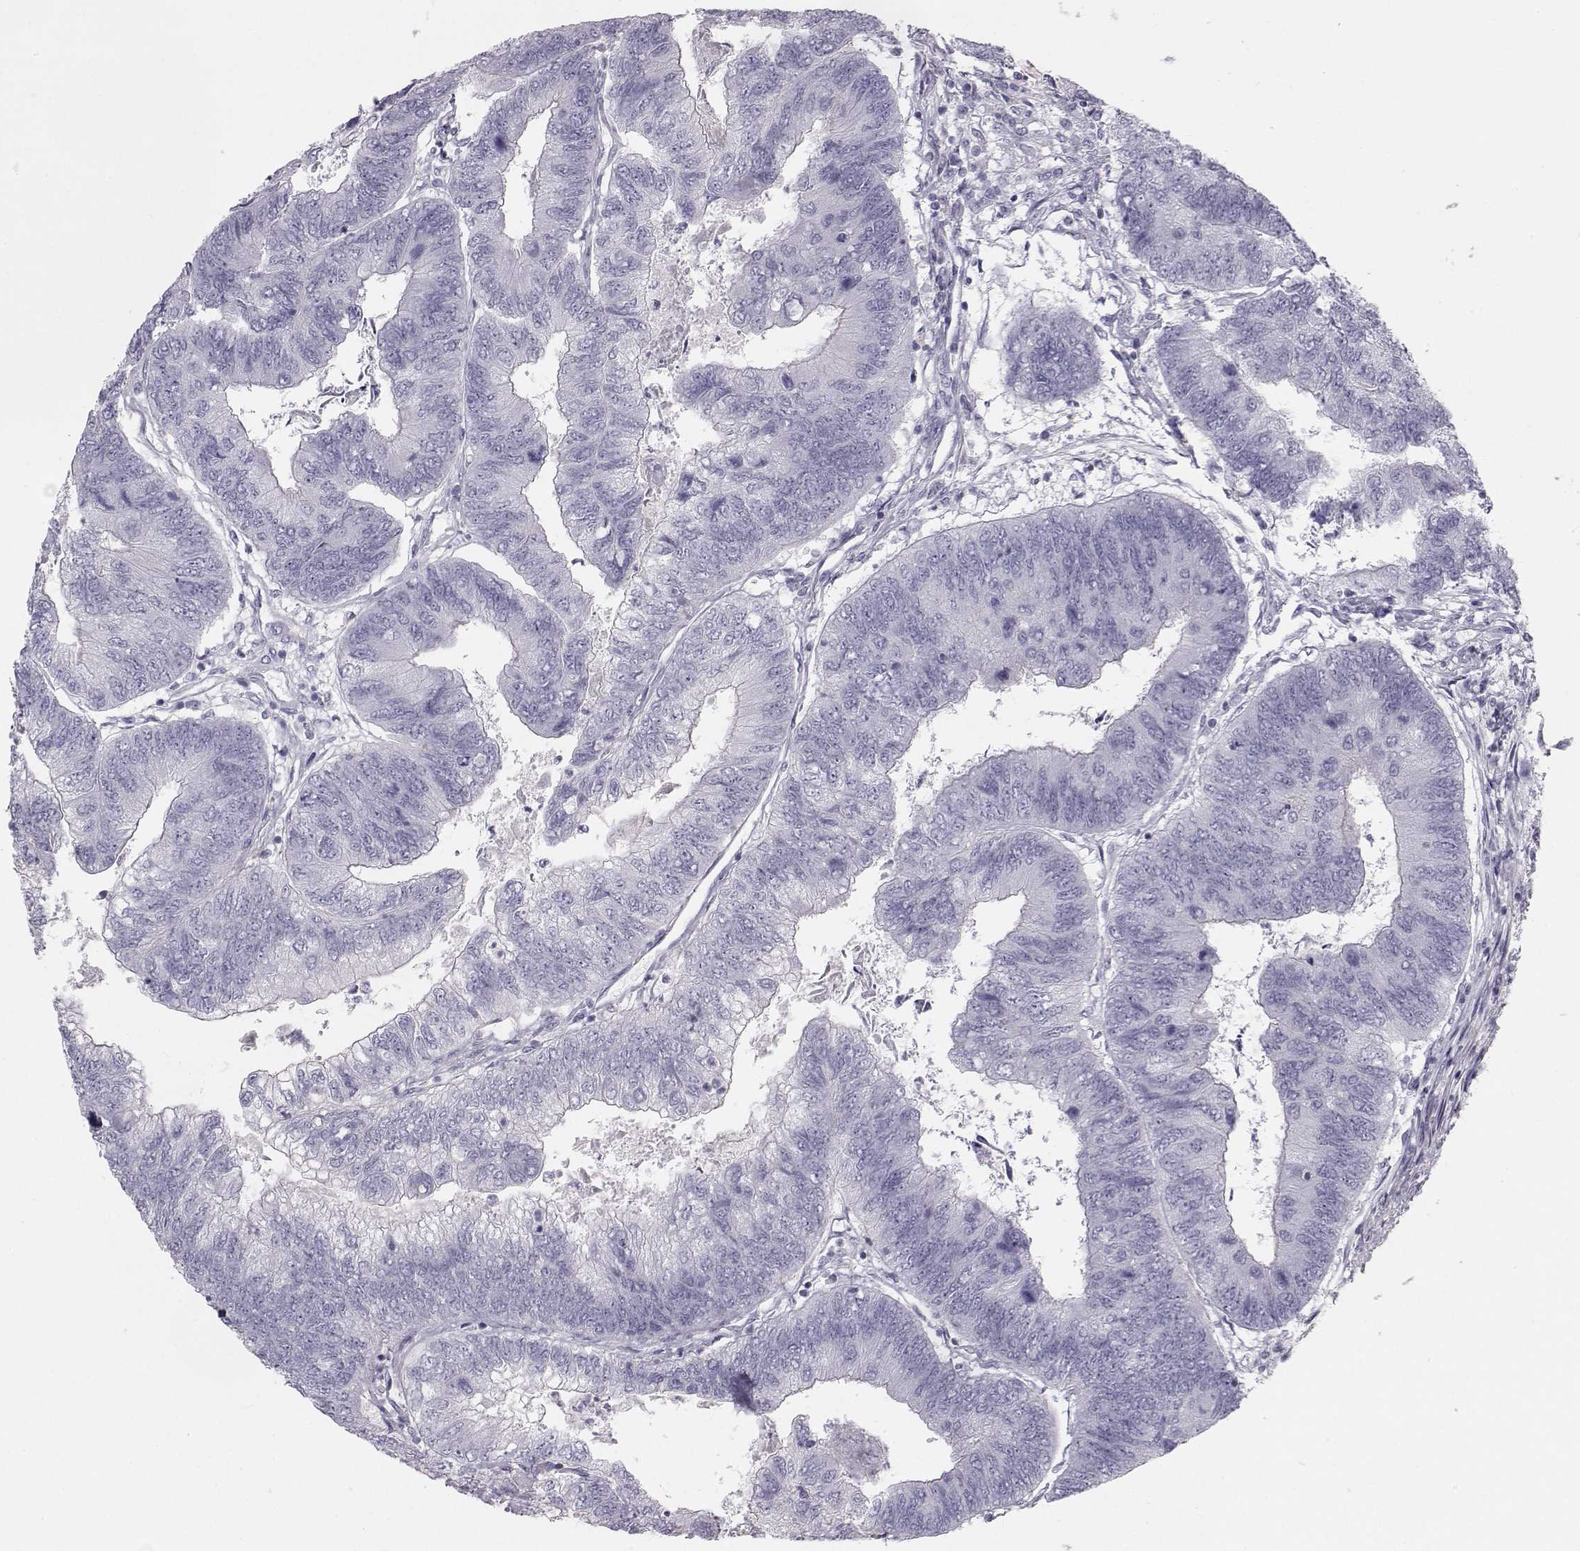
{"staining": {"intensity": "negative", "quantity": "none", "location": "none"}, "tissue": "colorectal cancer", "cell_type": "Tumor cells", "image_type": "cancer", "snomed": [{"axis": "morphology", "description": "Adenocarcinoma, NOS"}, {"axis": "topography", "description": "Colon"}], "caption": "A high-resolution histopathology image shows immunohistochemistry staining of colorectal adenocarcinoma, which exhibits no significant expression in tumor cells. Brightfield microscopy of IHC stained with DAB (brown) and hematoxylin (blue), captured at high magnification.", "gene": "GARIN3", "patient": {"sex": "female", "age": 67}}